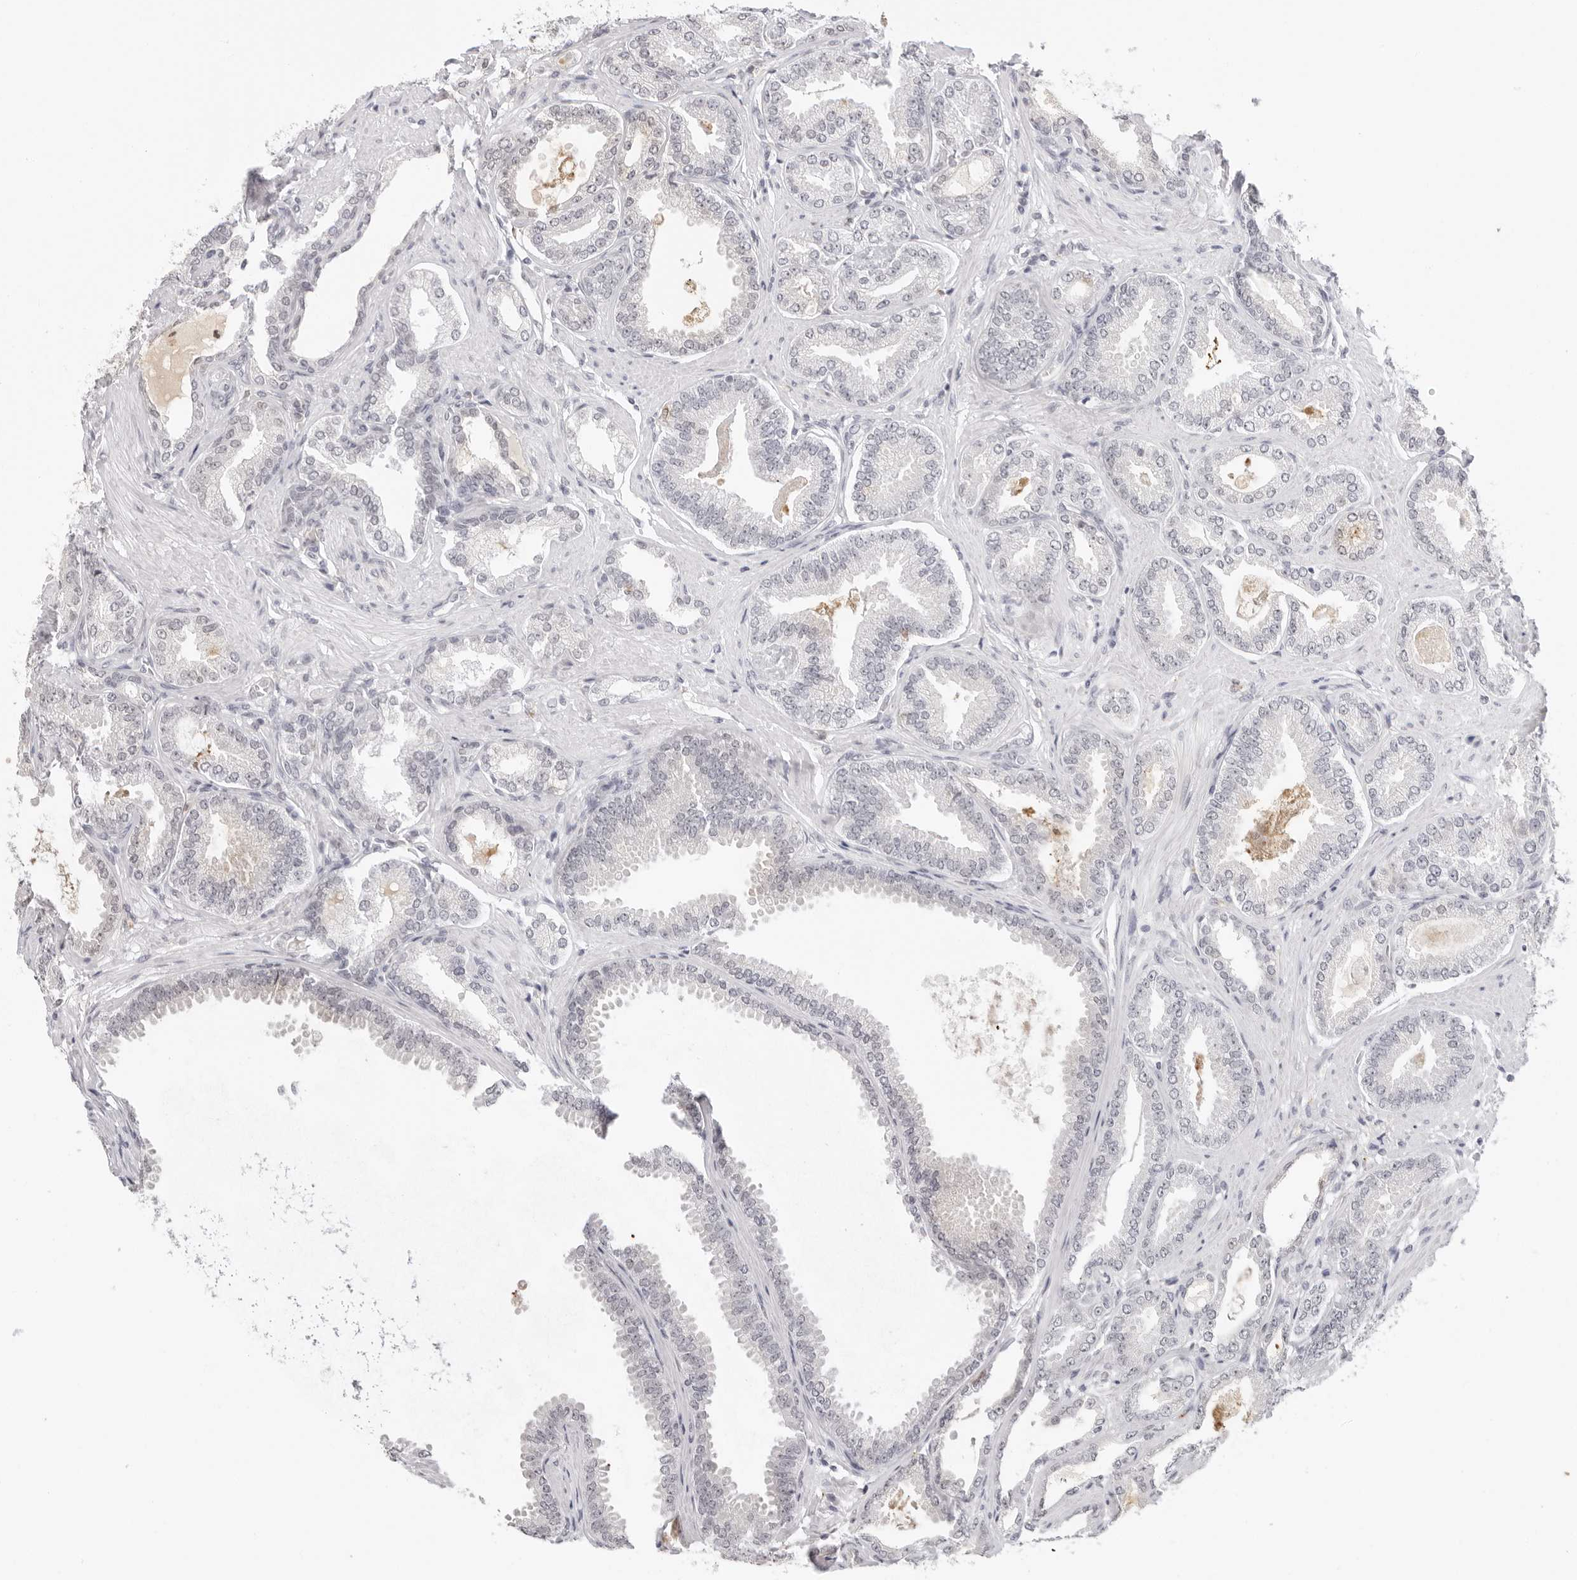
{"staining": {"intensity": "negative", "quantity": "none", "location": "none"}, "tissue": "prostate cancer", "cell_type": "Tumor cells", "image_type": "cancer", "snomed": [{"axis": "morphology", "description": "Adenocarcinoma, Low grade"}, {"axis": "topography", "description": "Prostate"}], "caption": "Immunohistochemistry micrograph of neoplastic tissue: adenocarcinoma (low-grade) (prostate) stained with DAB demonstrates no significant protein positivity in tumor cells.", "gene": "MSH6", "patient": {"sex": "male", "age": 71}}